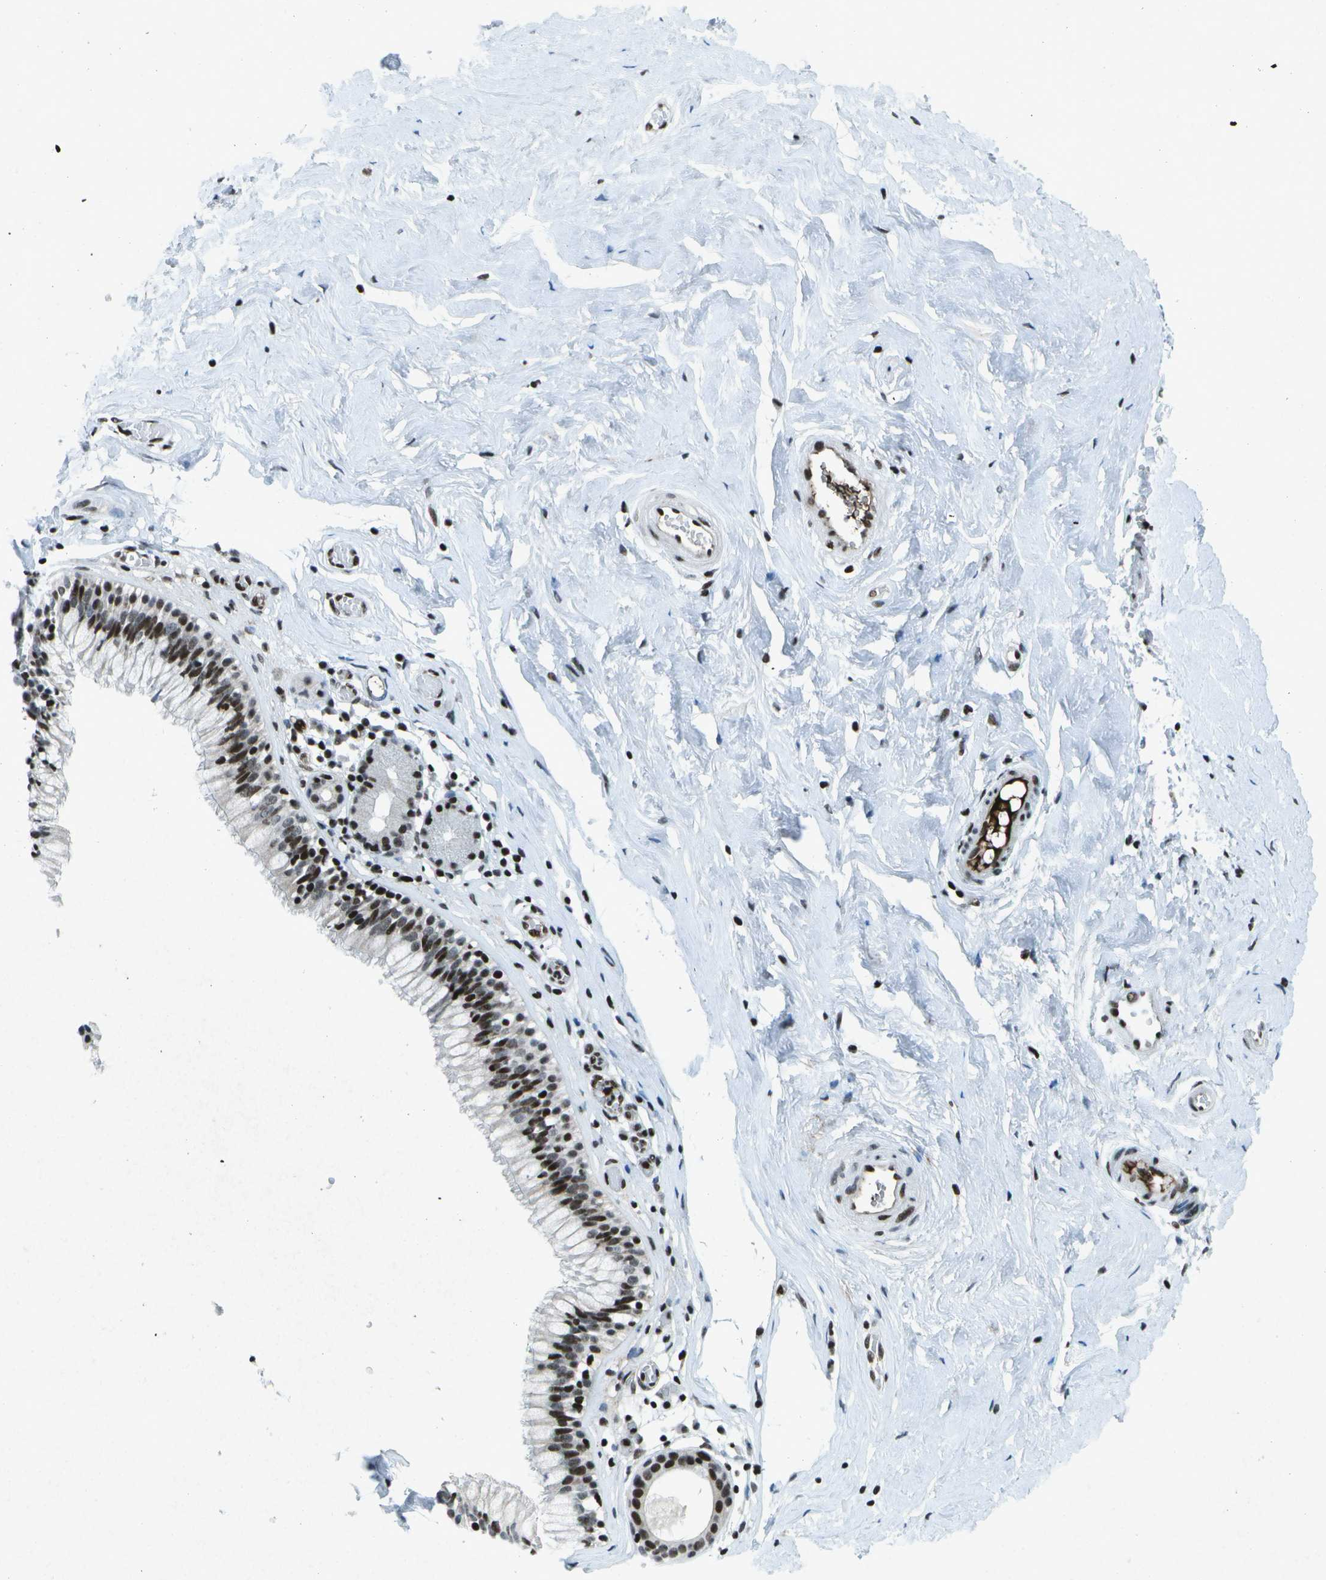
{"staining": {"intensity": "strong", "quantity": ">75%", "location": "nuclear"}, "tissue": "nasopharynx", "cell_type": "Respiratory epithelial cells", "image_type": "normal", "snomed": [{"axis": "morphology", "description": "Normal tissue, NOS"}, {"axis": "morphology", "description": "Inflammation, NOS"}, {"axis": "topography", "description": "Nasopharynx"}], "caption": "Immunohistochemistry (IHC) of normal nasopharynx displays high levels of strong nuclear staining in approximately >75% of respiratory epithelial cells.", "gene": "MTA2", "patient": {"sex": "male", "age": 48}}